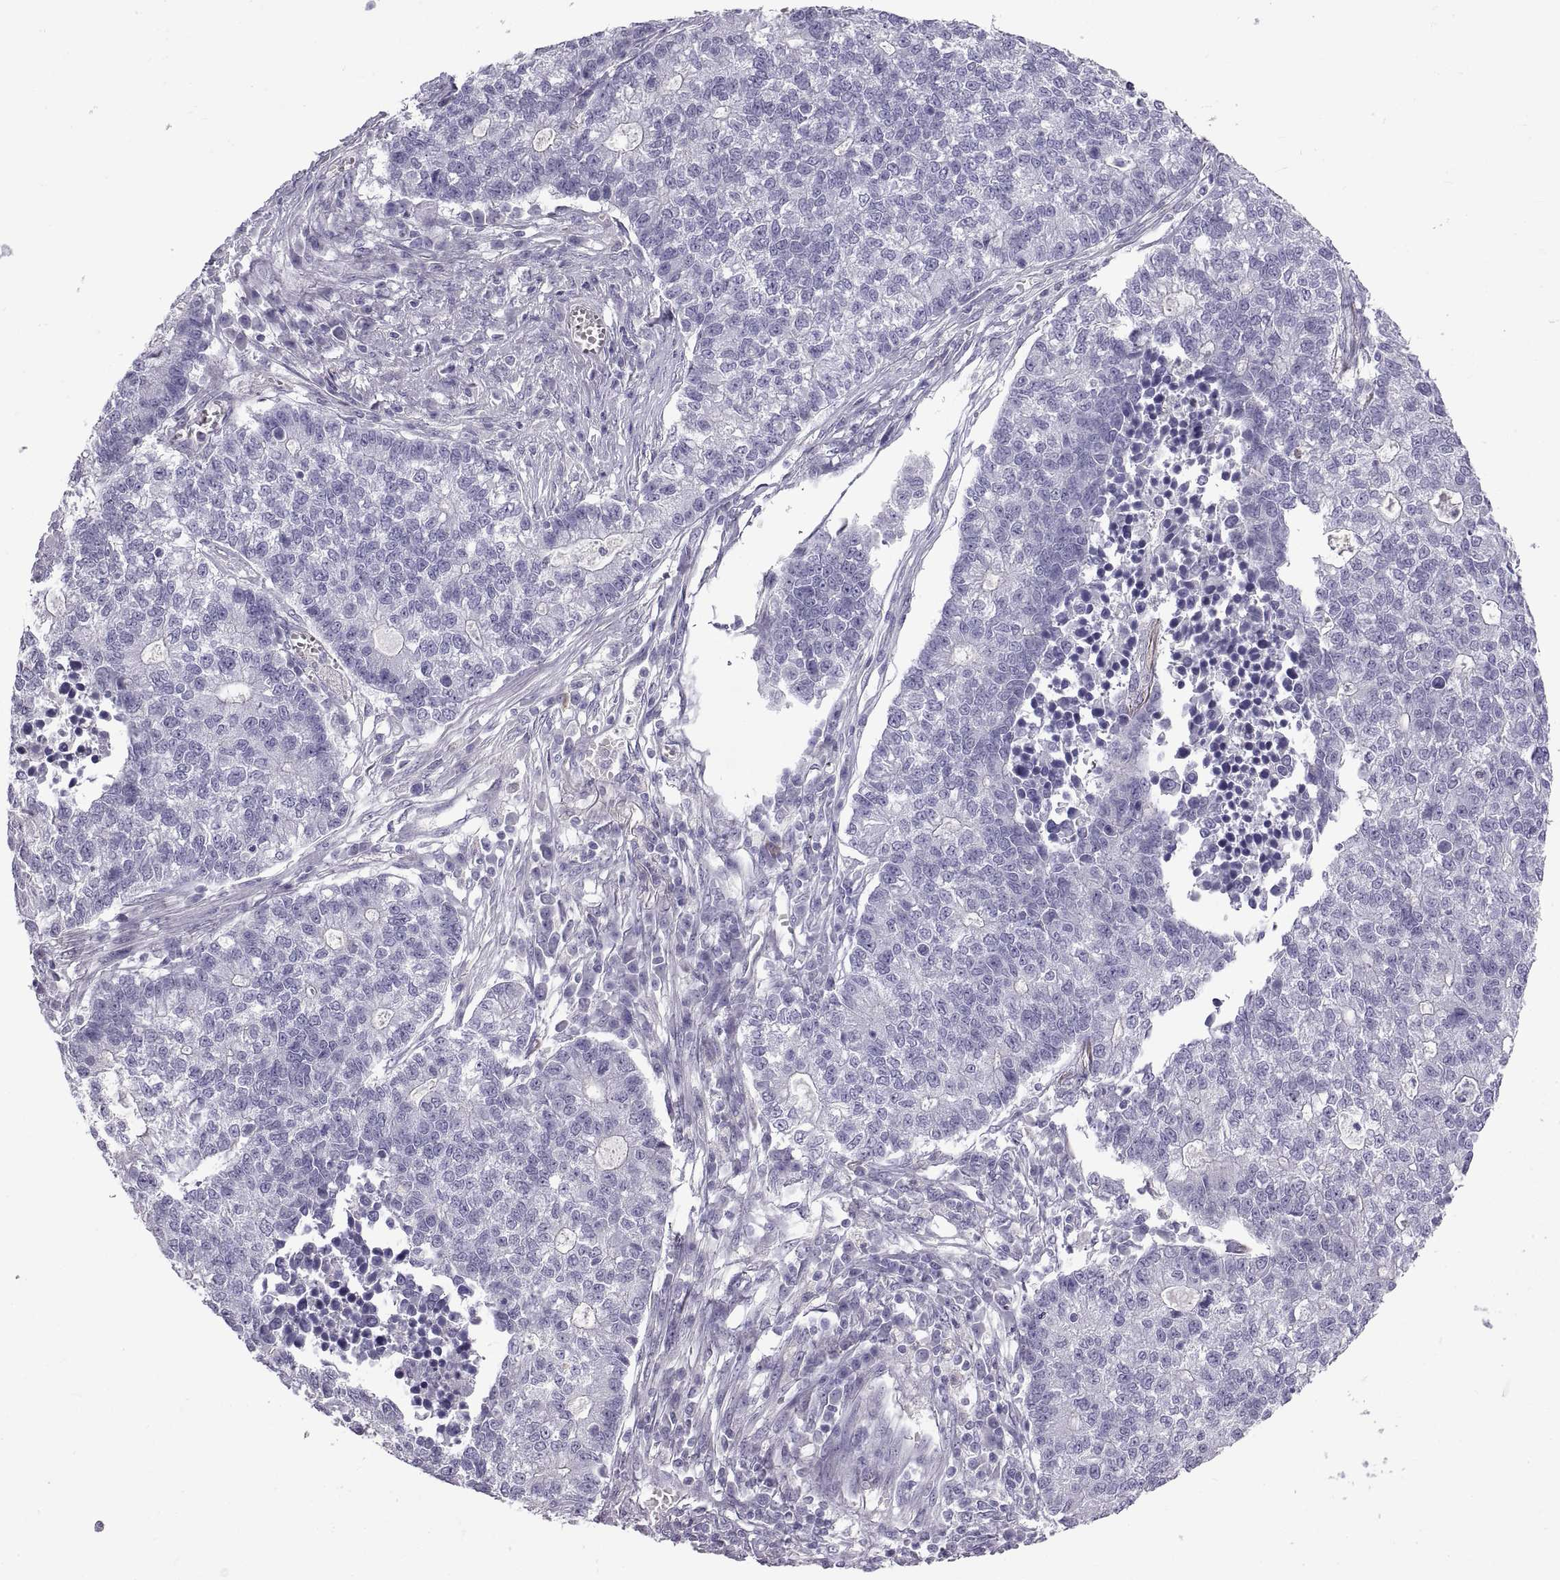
{"staining": {"intensity": "negative", "quantity": "none", "location": "none"}, "tissue": "lung cancer", "cell_type": "Tumor cells", "image_type": "cancer", "snomed": [{"axis": "morphology", "description": "Adenocarcinoma, NOS"}, {"axis": "topography", "description": "Lung"}], "caption": "This is an IHC histopathology image of human adenocarcinoma (lung). There is no positivity in tumor cells.", "gene": "CRYBB3", "patient": {"sex": "male", "age": 57}}